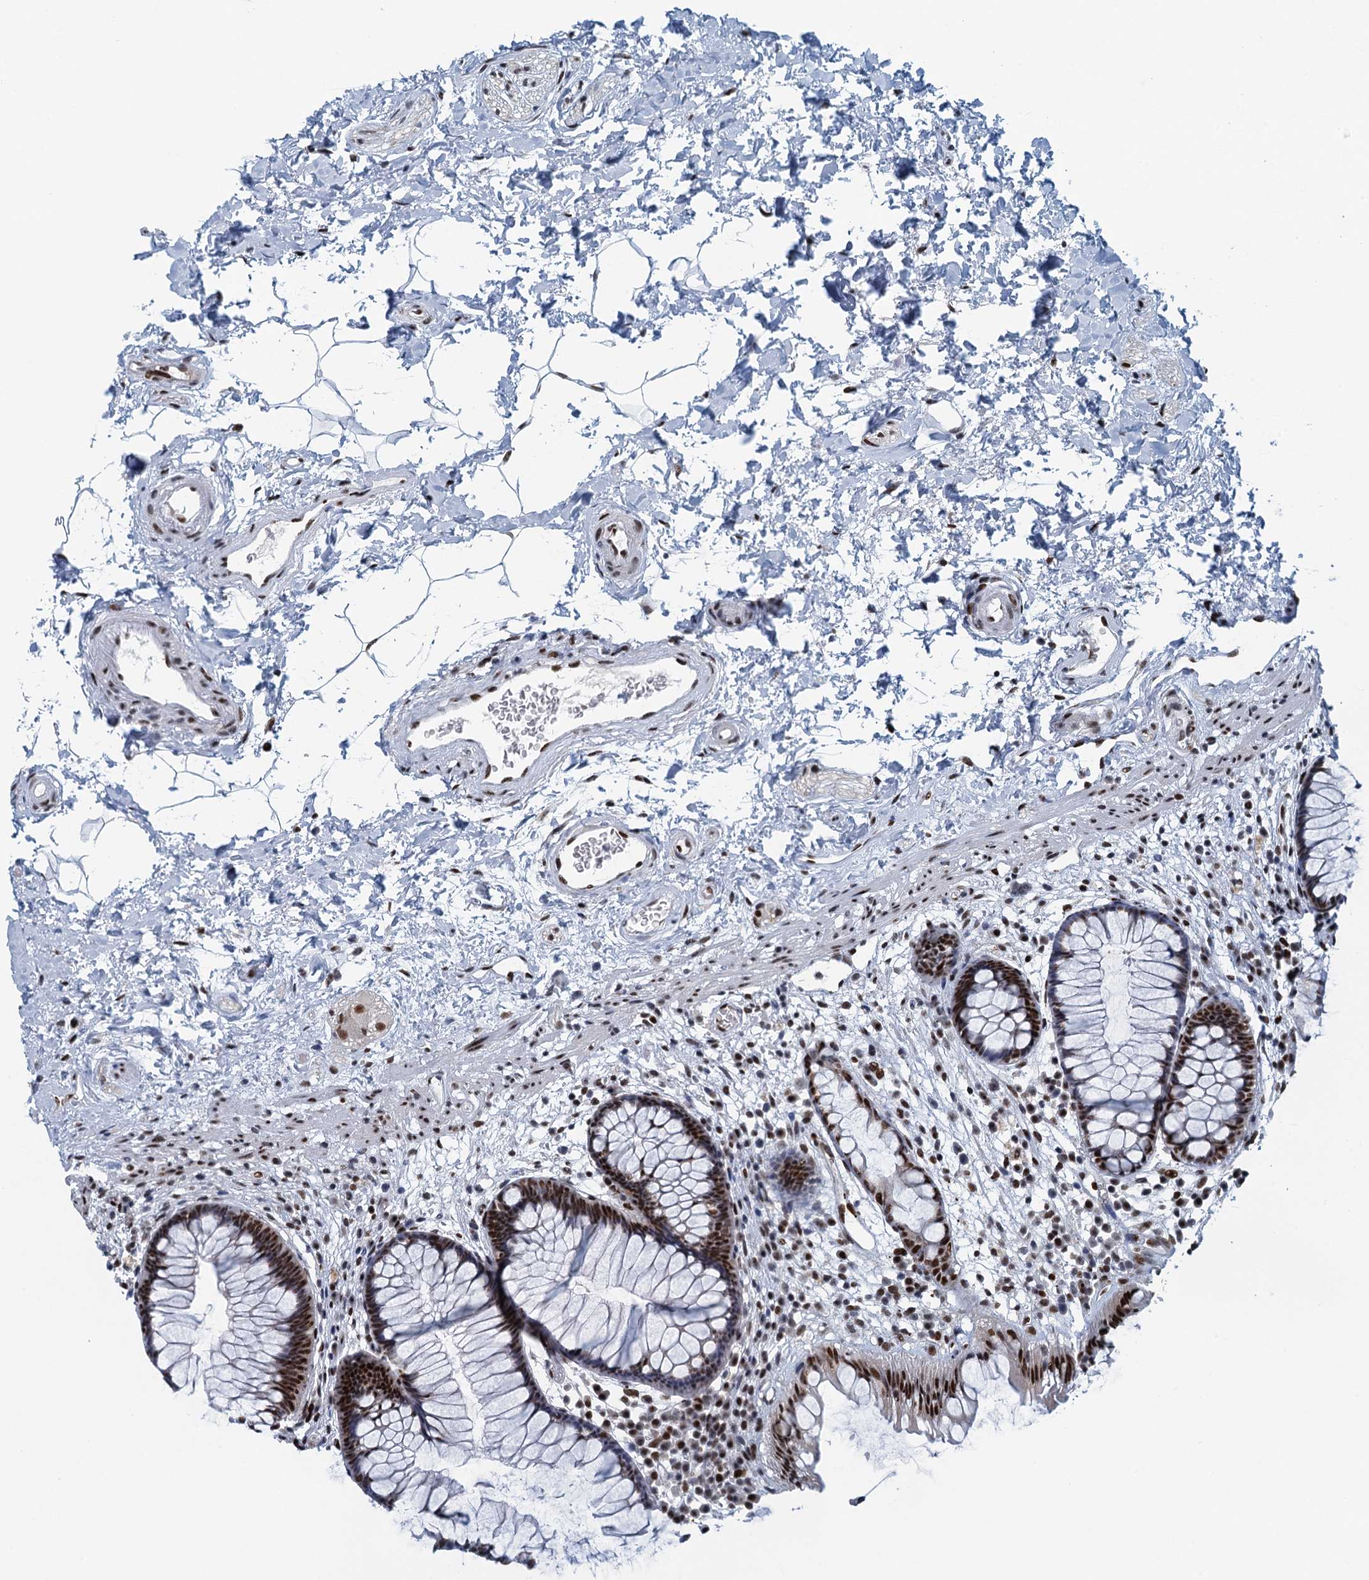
{"staining": {"intensity": "strong", "quantity": ">75%", "location": "nuclear"}, "tissue": "rectum", "cell_type": "Glandular cells", "image_type": "normal", "snomed": [{"axis": "morphology", "description": "Normal tissue, NOS"}, {"axis": "topography", "description": "Rectum"}], "caption": "Immunohistochemistry photomicrograph of benign human rectum stained for a protein (brown), which displays high levels of strong nuclear positivity in about >75% of glandular cells.", "gene": "TTLL9", "patient": {"sex": "male", "age": 51}}